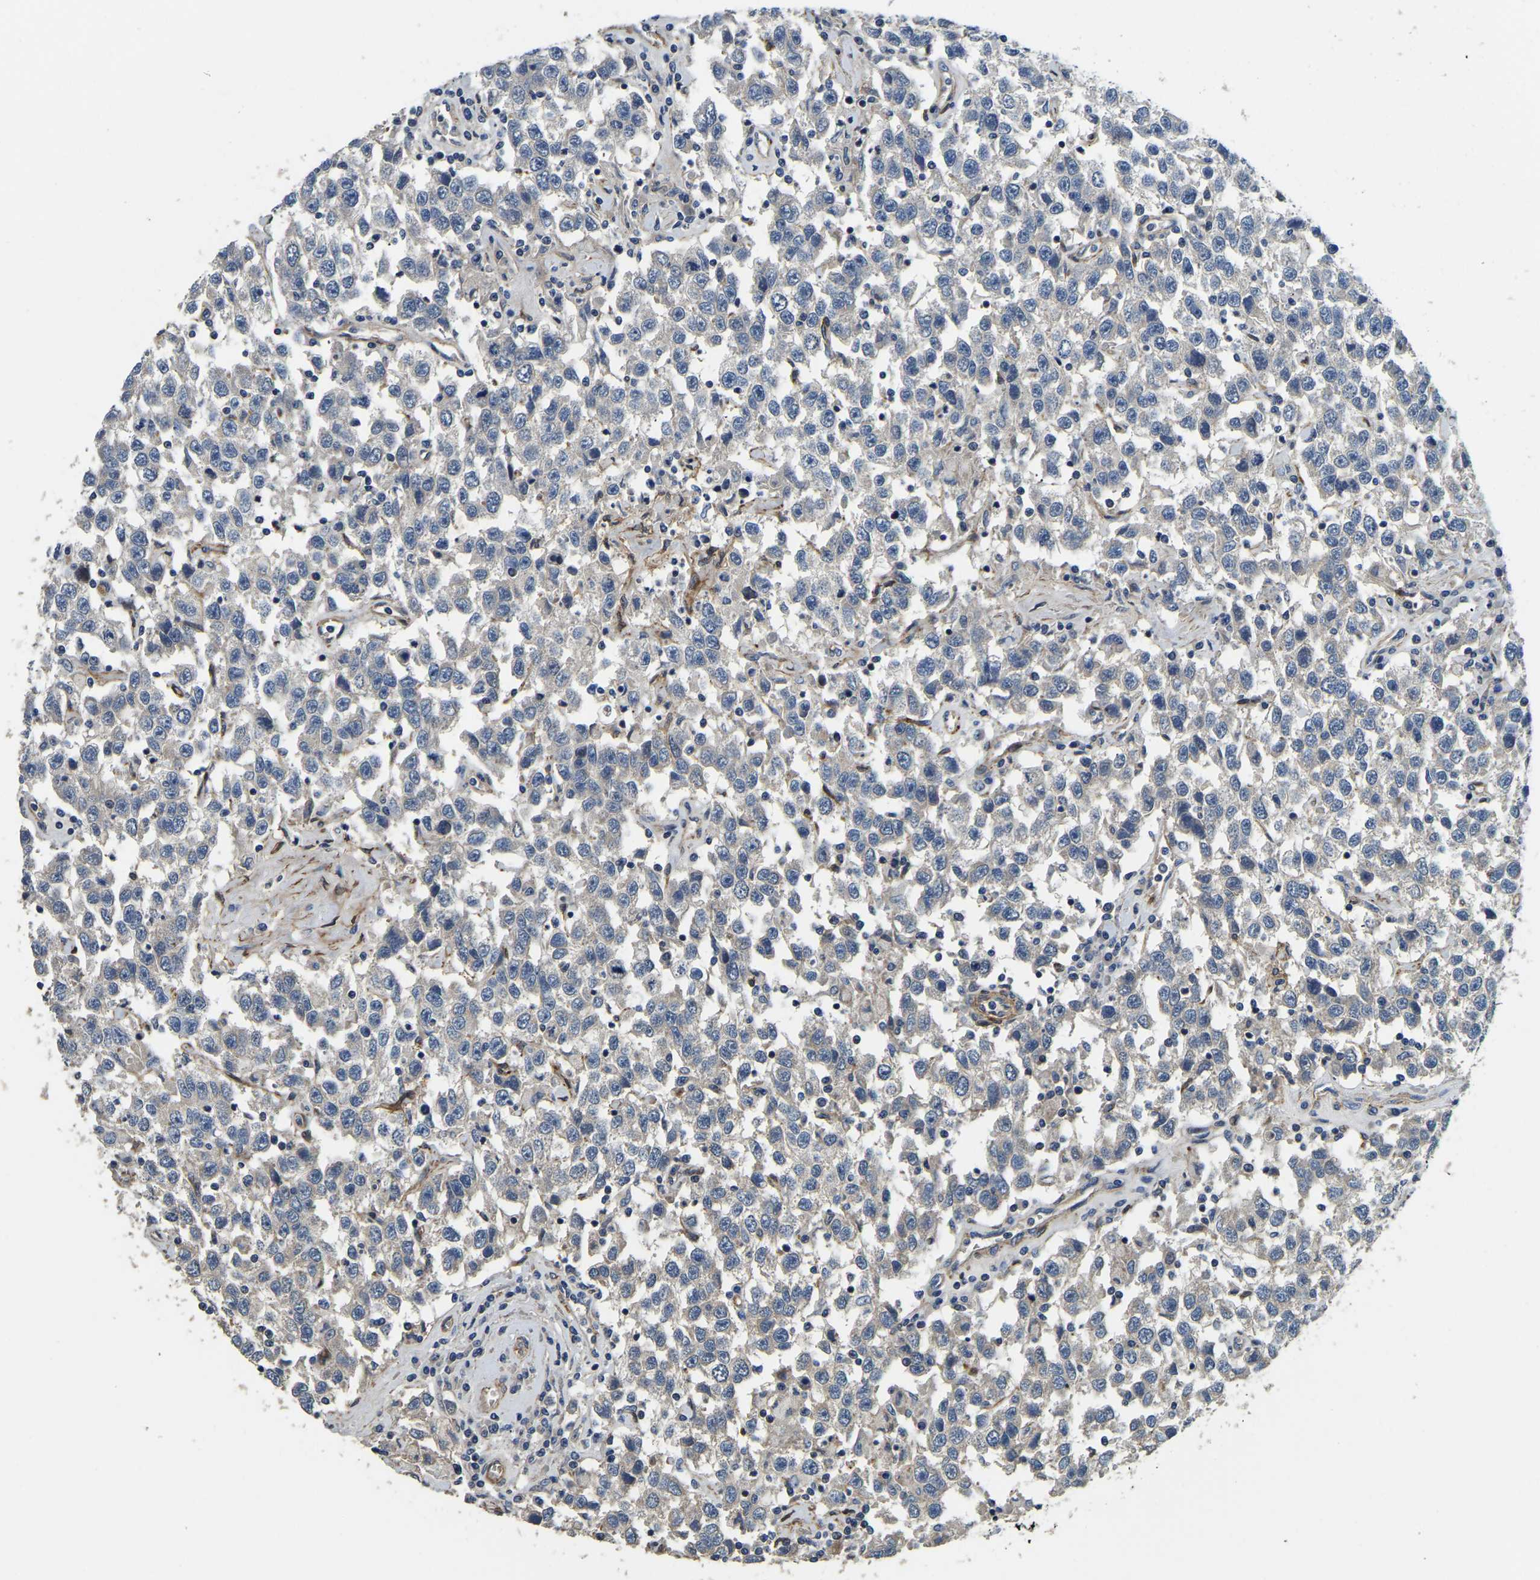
{"staining": {"intensity": "weak", "quantity": "25%-75%", "location": "cytoplasmic/membranous"}, "tissue": "testis cancer", "cell_type": "Tumor cells", "image_type": "cancer", "snomed": [{"axis": "morphology", "description": "Seminoma, NOS"}, {"axis": "topography", "description": "Testis"}], "caption": "Immunohistochemical staining of human seminoma (testis) exhibits weak cytoplasmic/membranous protein expression in about 25%-75% of tumor cells. (Stains: DAB (3,3'-diaminobenzidine) in brown, nuclei in blue, Microscopy: brightfield microscopy at high magnification).", "gene": "RNF39", "patient": {"sex": "male", "age": 41}}